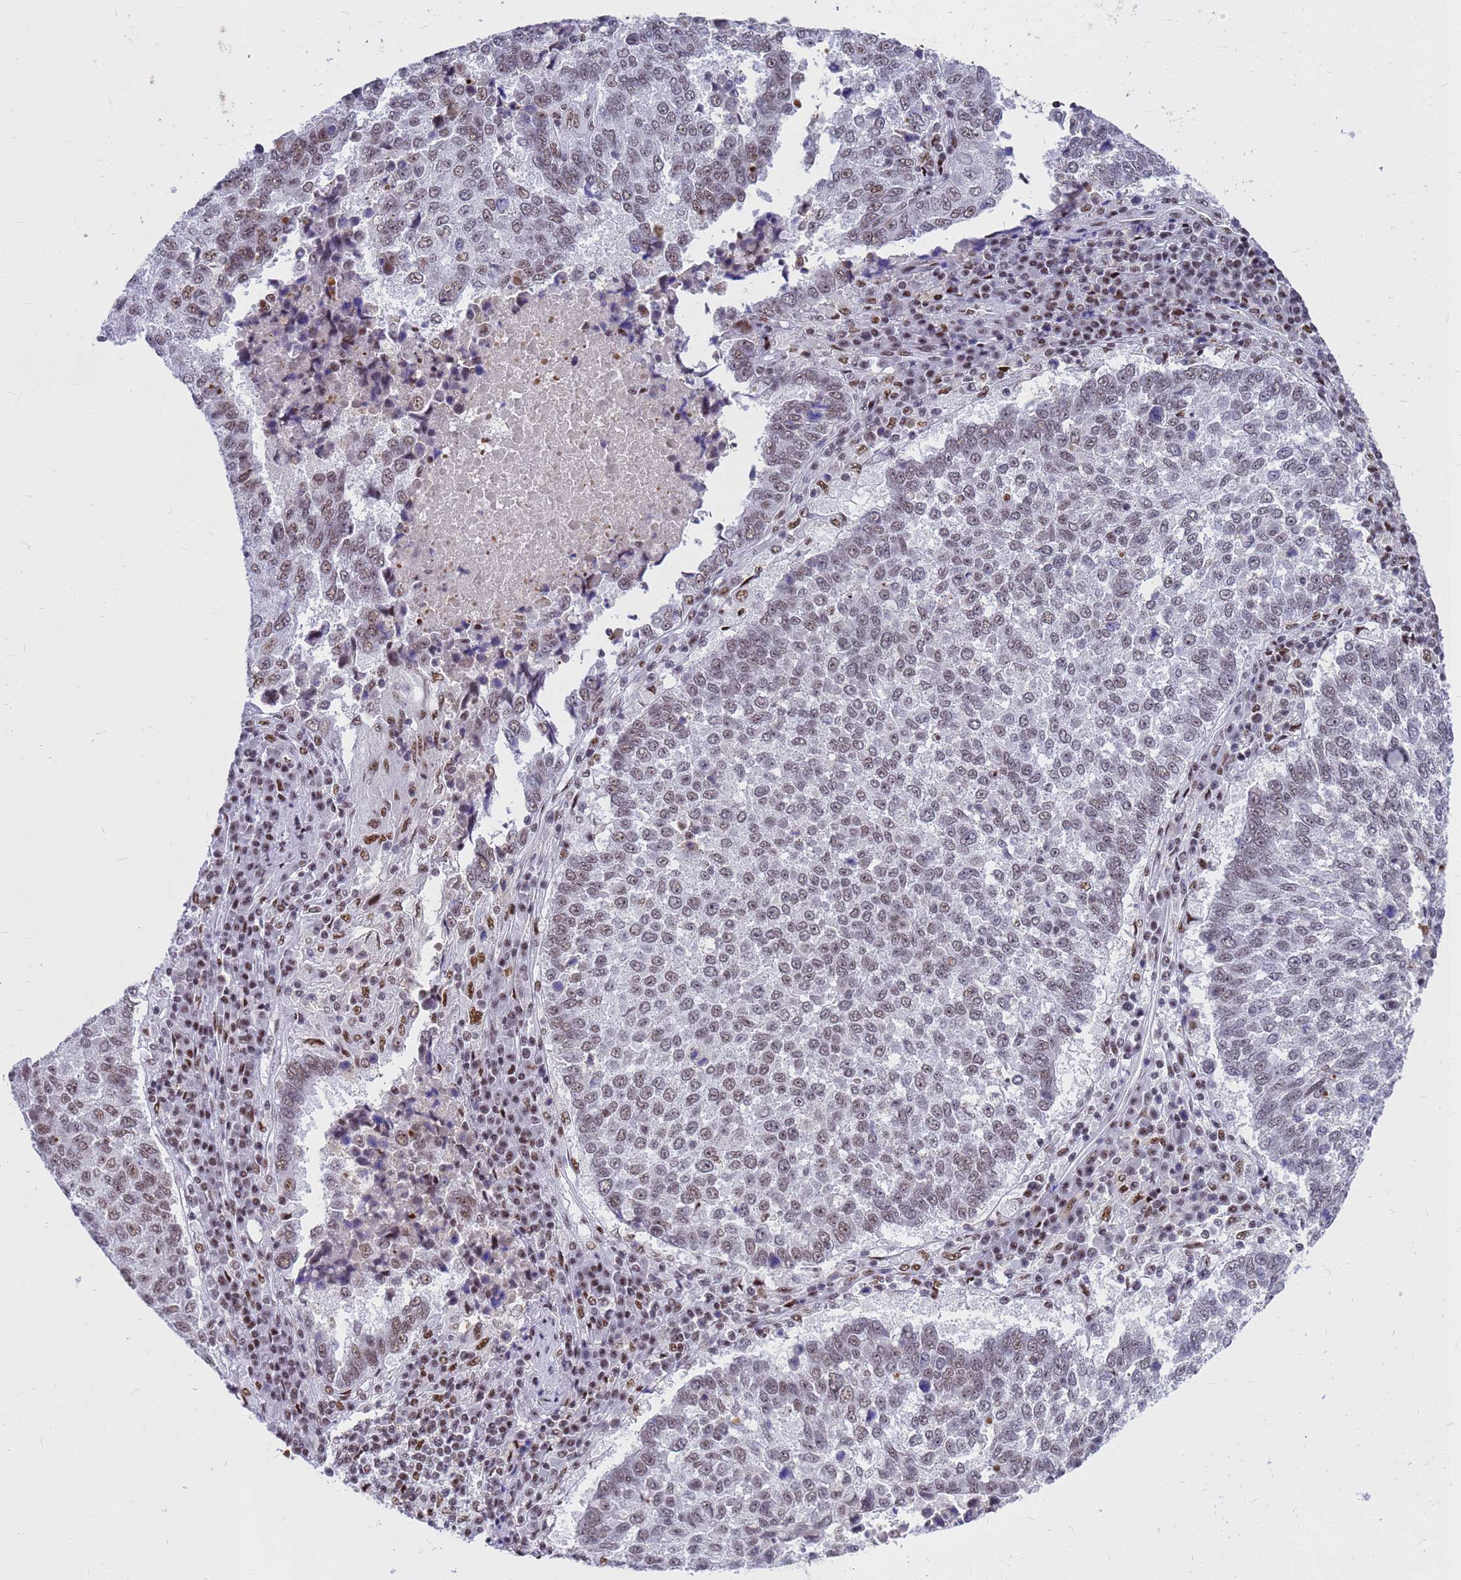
{"staining": {"intensity": "weak", "quantity": ">75%", "location": "nuclear"}, "tissue": "lung cancer", "cell_type": "Tumor cells", "image_type": "cancer", "snomed": [{"axis": "morphology", "description": "Squamous cell carcinoma, NOS"}, {"axis": "topography", "description": "Lung"}], "caption": "DAB immunohistochemical staining of lung cancer shows weak nuclear protein positivity in approximately >75% of tumor cells.", "gene": "SART3", "patient": {"sex": "male", "age": 73}}